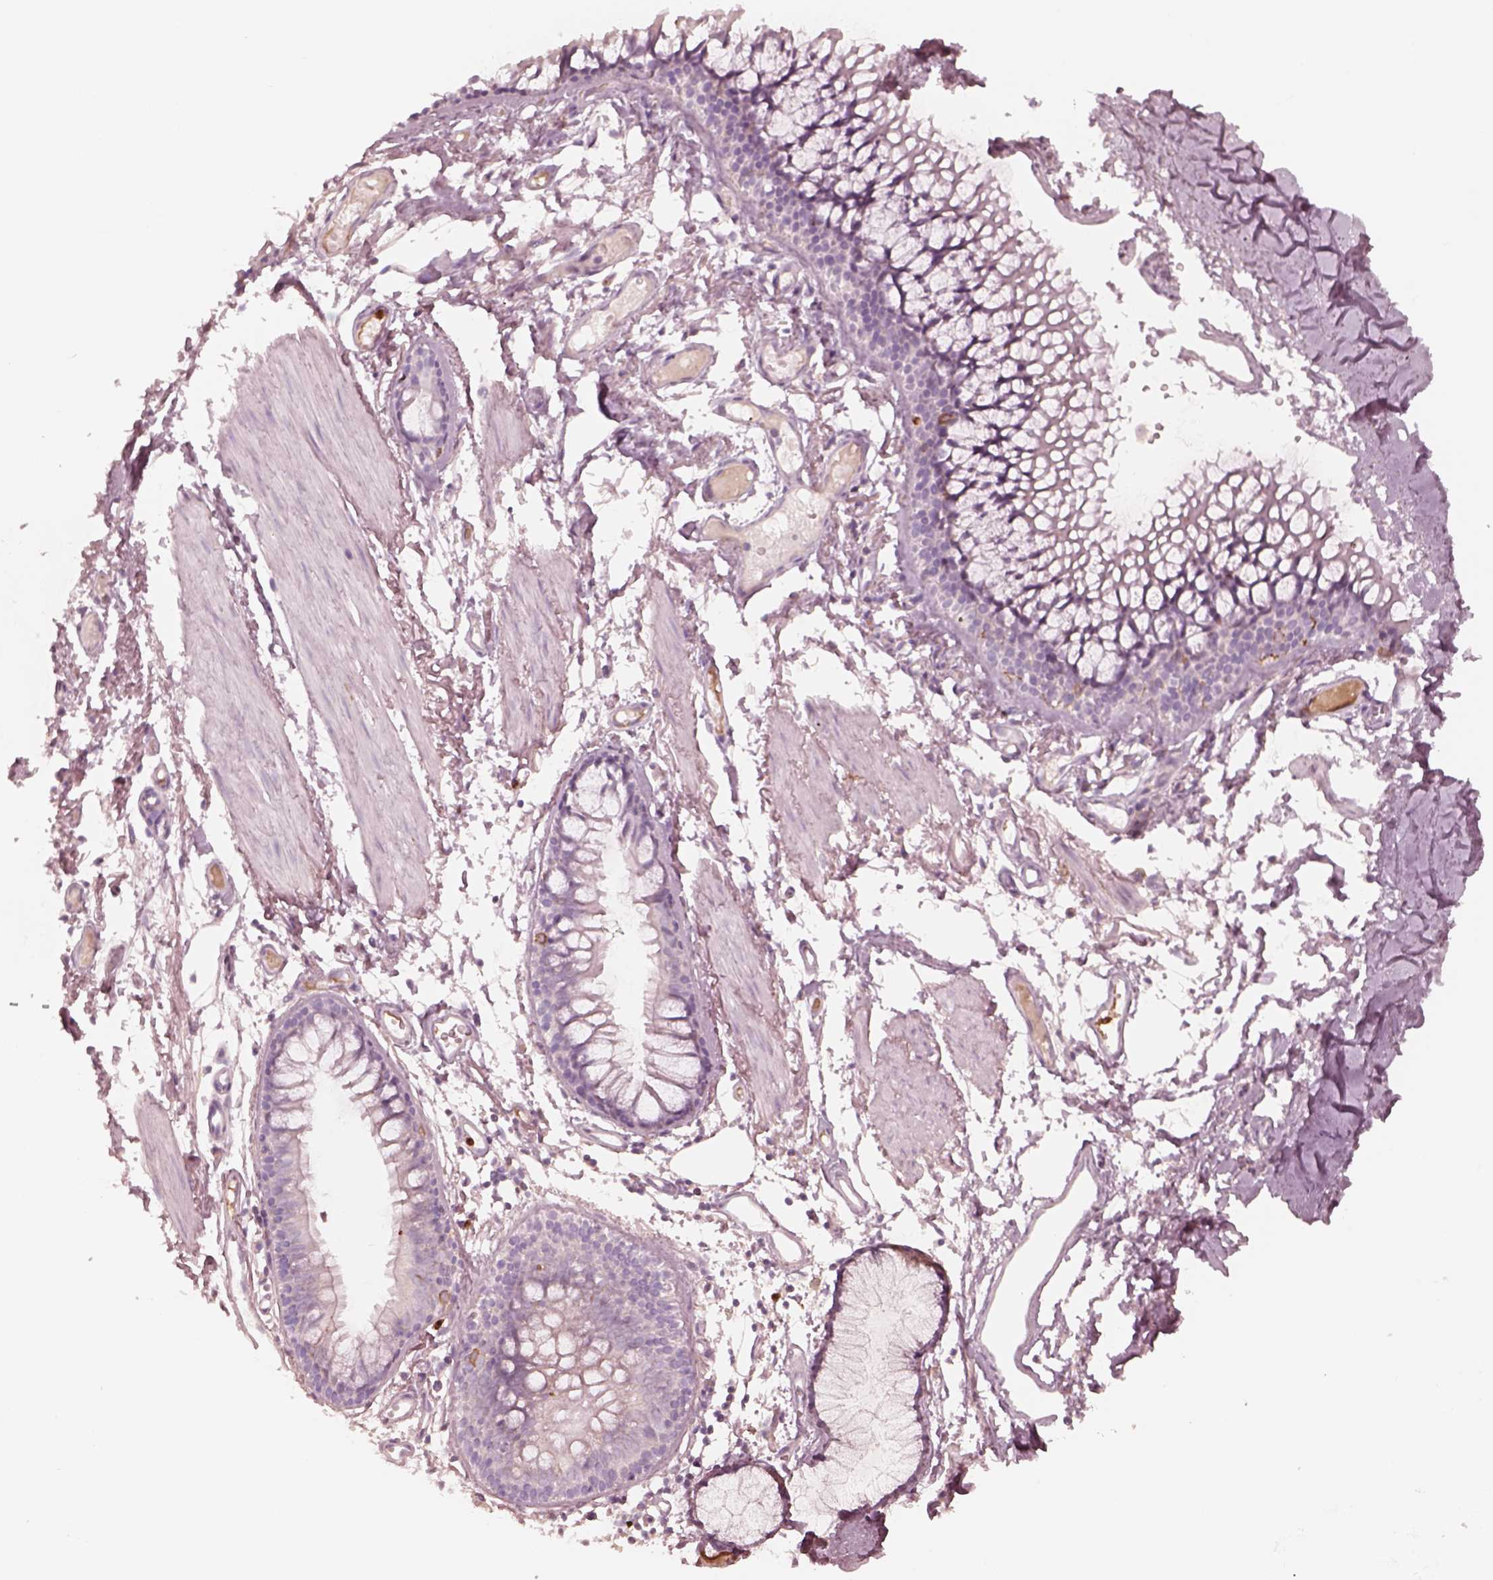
{"staining": {"intensity": "weak", "quantity": "25%-75%", "location": "cytoplasmic/membranous"}, "tissue": "soft tissue", "cell_type": "Fibroblasts", "image_type": "normal", "snomed": [{"axis": "morphology", "description": "Normal tissue, NOS"}, {"axis": "topography", "description": "Cartilage tissue"}, {"axis": "topography", "description": "Bronchus"}], "caption": "This is a photomicrograph of immunohistochemistry staining of benign soft tissue, which shows weak staining in the cytoplasmic/membranous of fibroblasts.", "gene": "GPRIN1", "patient": {"sex": "female", "age": 79}}